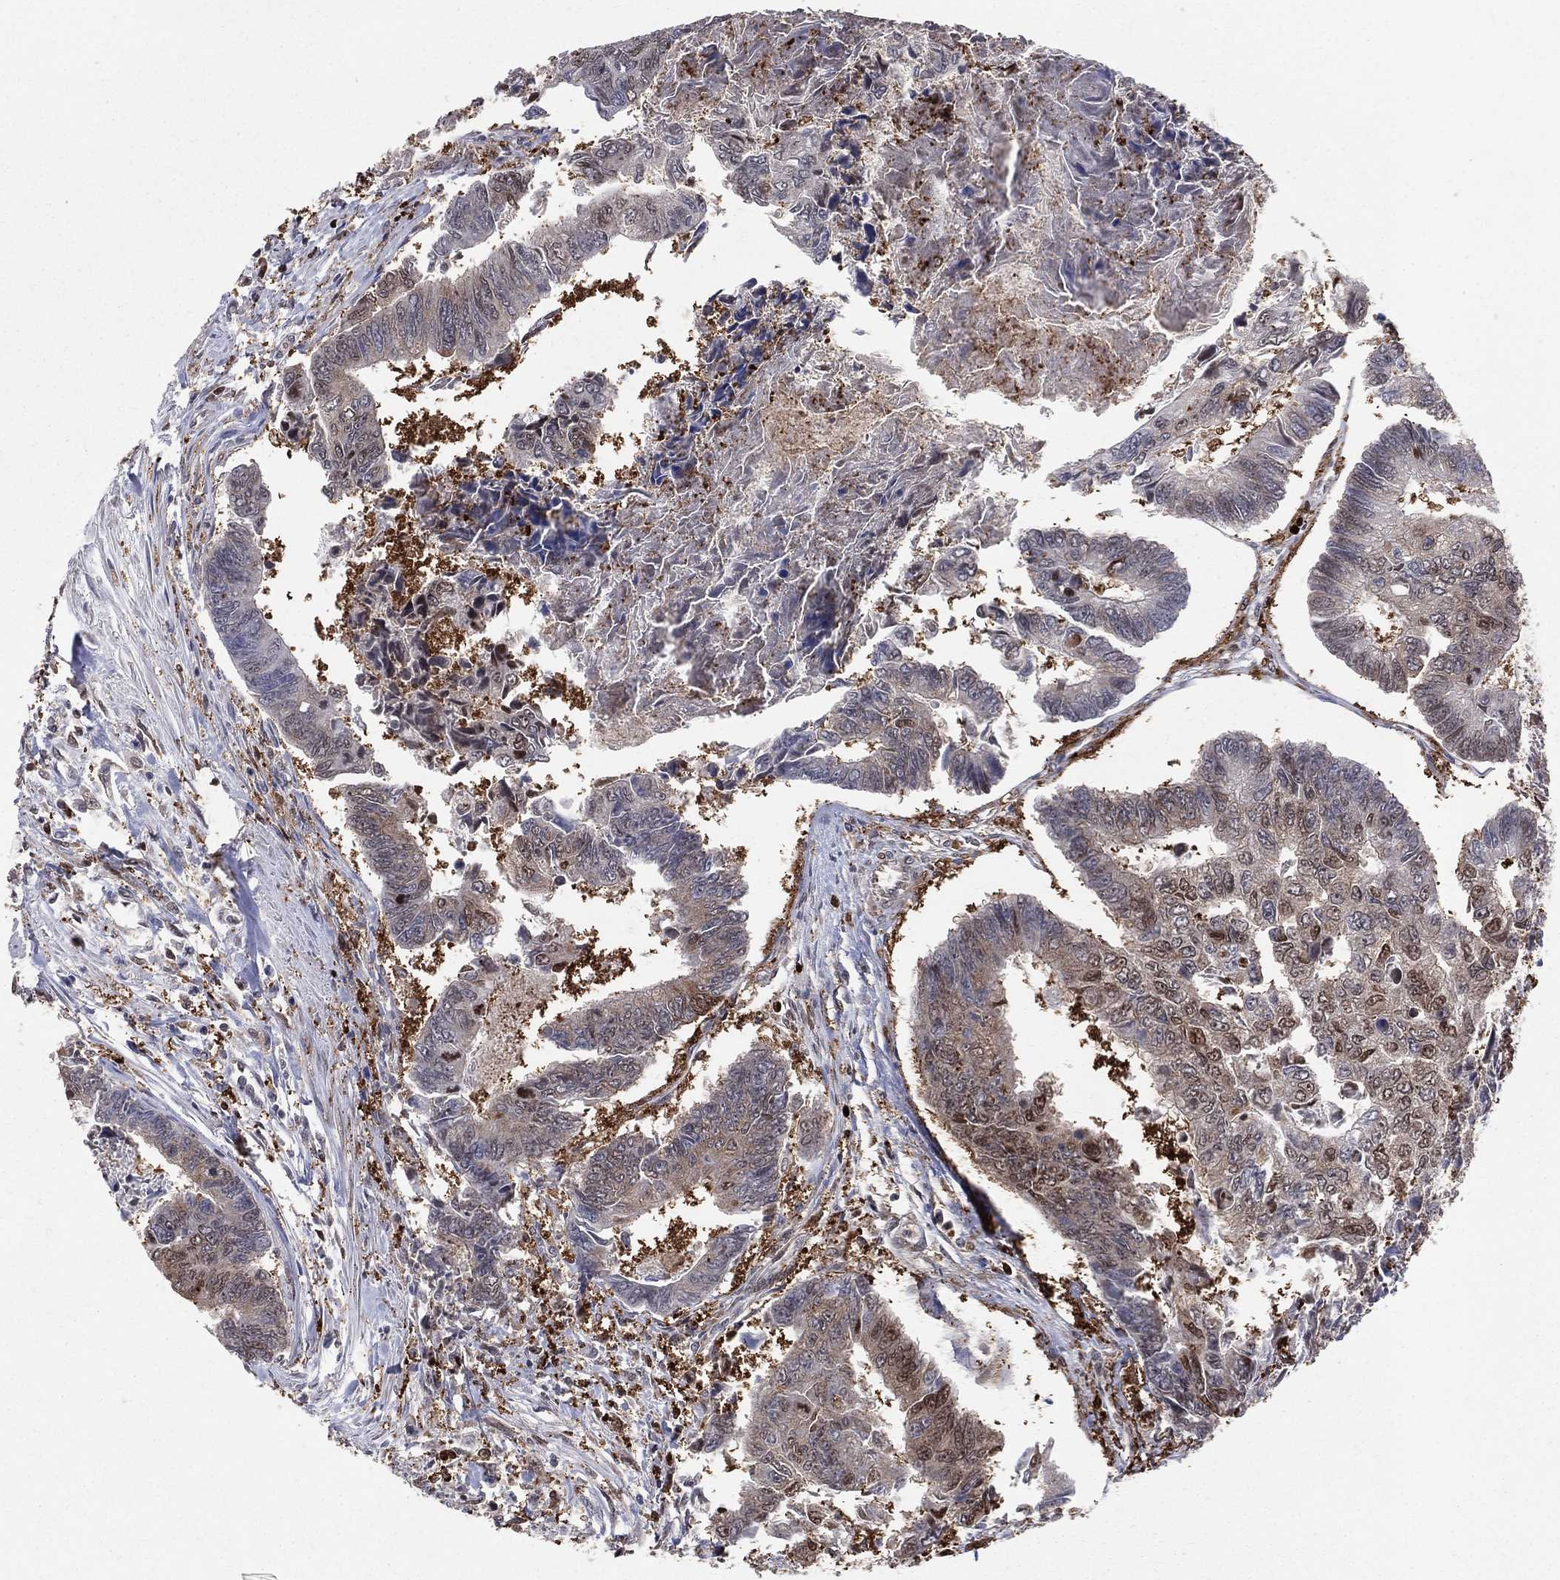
{"staining": {"intensity": "negative", "quantity": "none", "location": "none"}, "tissue": "colorectal cancer", "cell_type": "Tumor cells", "image_type": "cancer", "snomed": [{"axis": "morphology", "description": "Adenocarcinoma, NOS"}, {"axis": "topography", "description": "Colon"}], "caption": "Immunohistochemical staining of human adenocarcinoma (colorectal) displays no significant positivity in tumor cells.", "gene": "ENO1", "patient": {"sex": "female", "age": 65}}